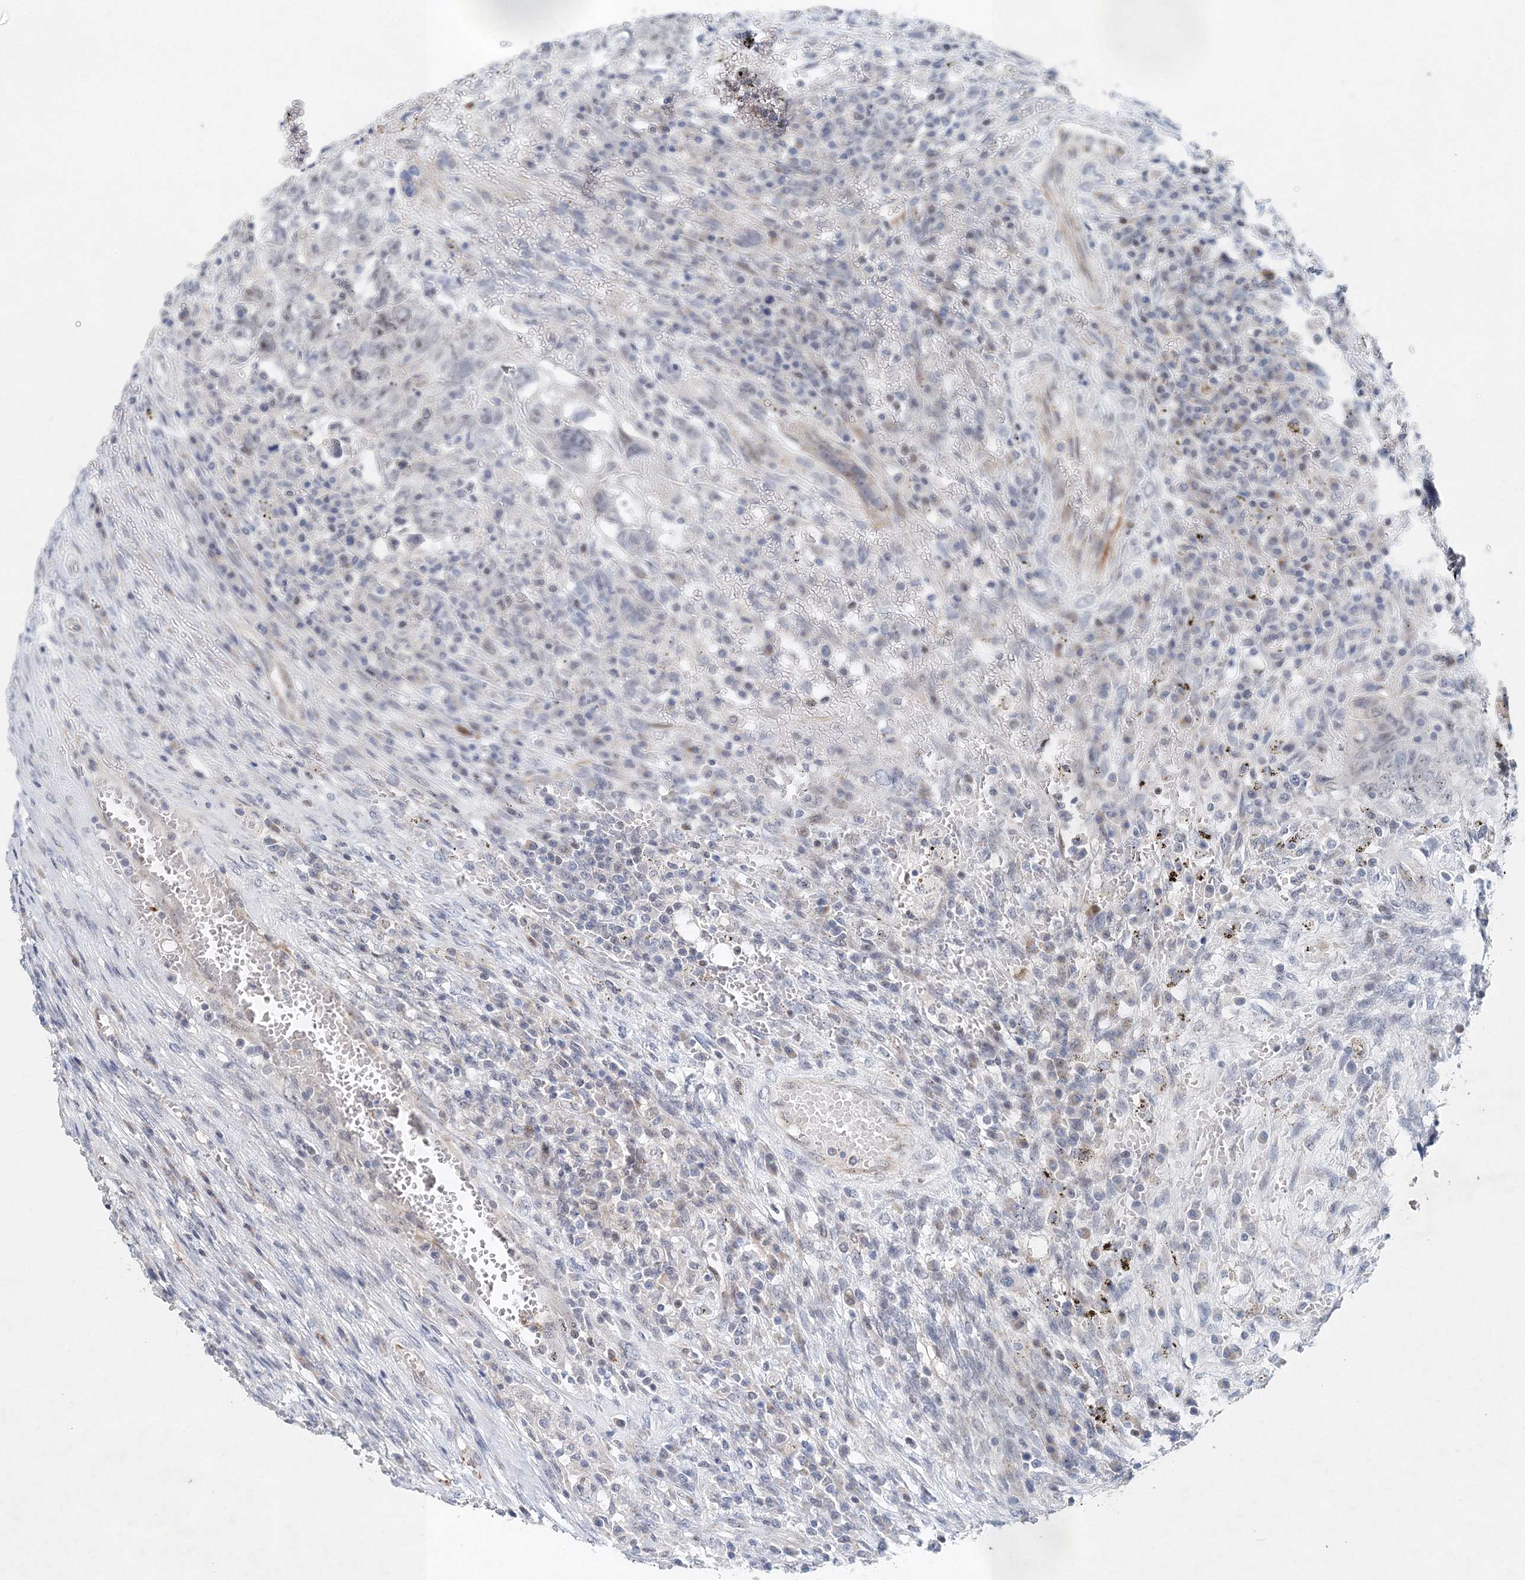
{"staining": {"intensity": "moderate", "quantity": "<25%", "location": "nuclear"}, "tissue": "testis cancer", "cell_type": "Tumor cells", "image_type": "cancer", "snomed": [{"axis": "morphology", "description": "Carcinoma, Embryonal, NOS"}, {"axis": "topography", "description": "Testis"}], "caption": "IHC image of neoplastic tissue: human testis cancer (embryonal carcinoma) stained using immunohistochemistry displays low levels of moderate protein expression localized specifically in the nuclear of tumor cells, appearing as a nuclear brown color.", "gene": "UIMC1", "patient": {"sex": "male", "age": 26}}